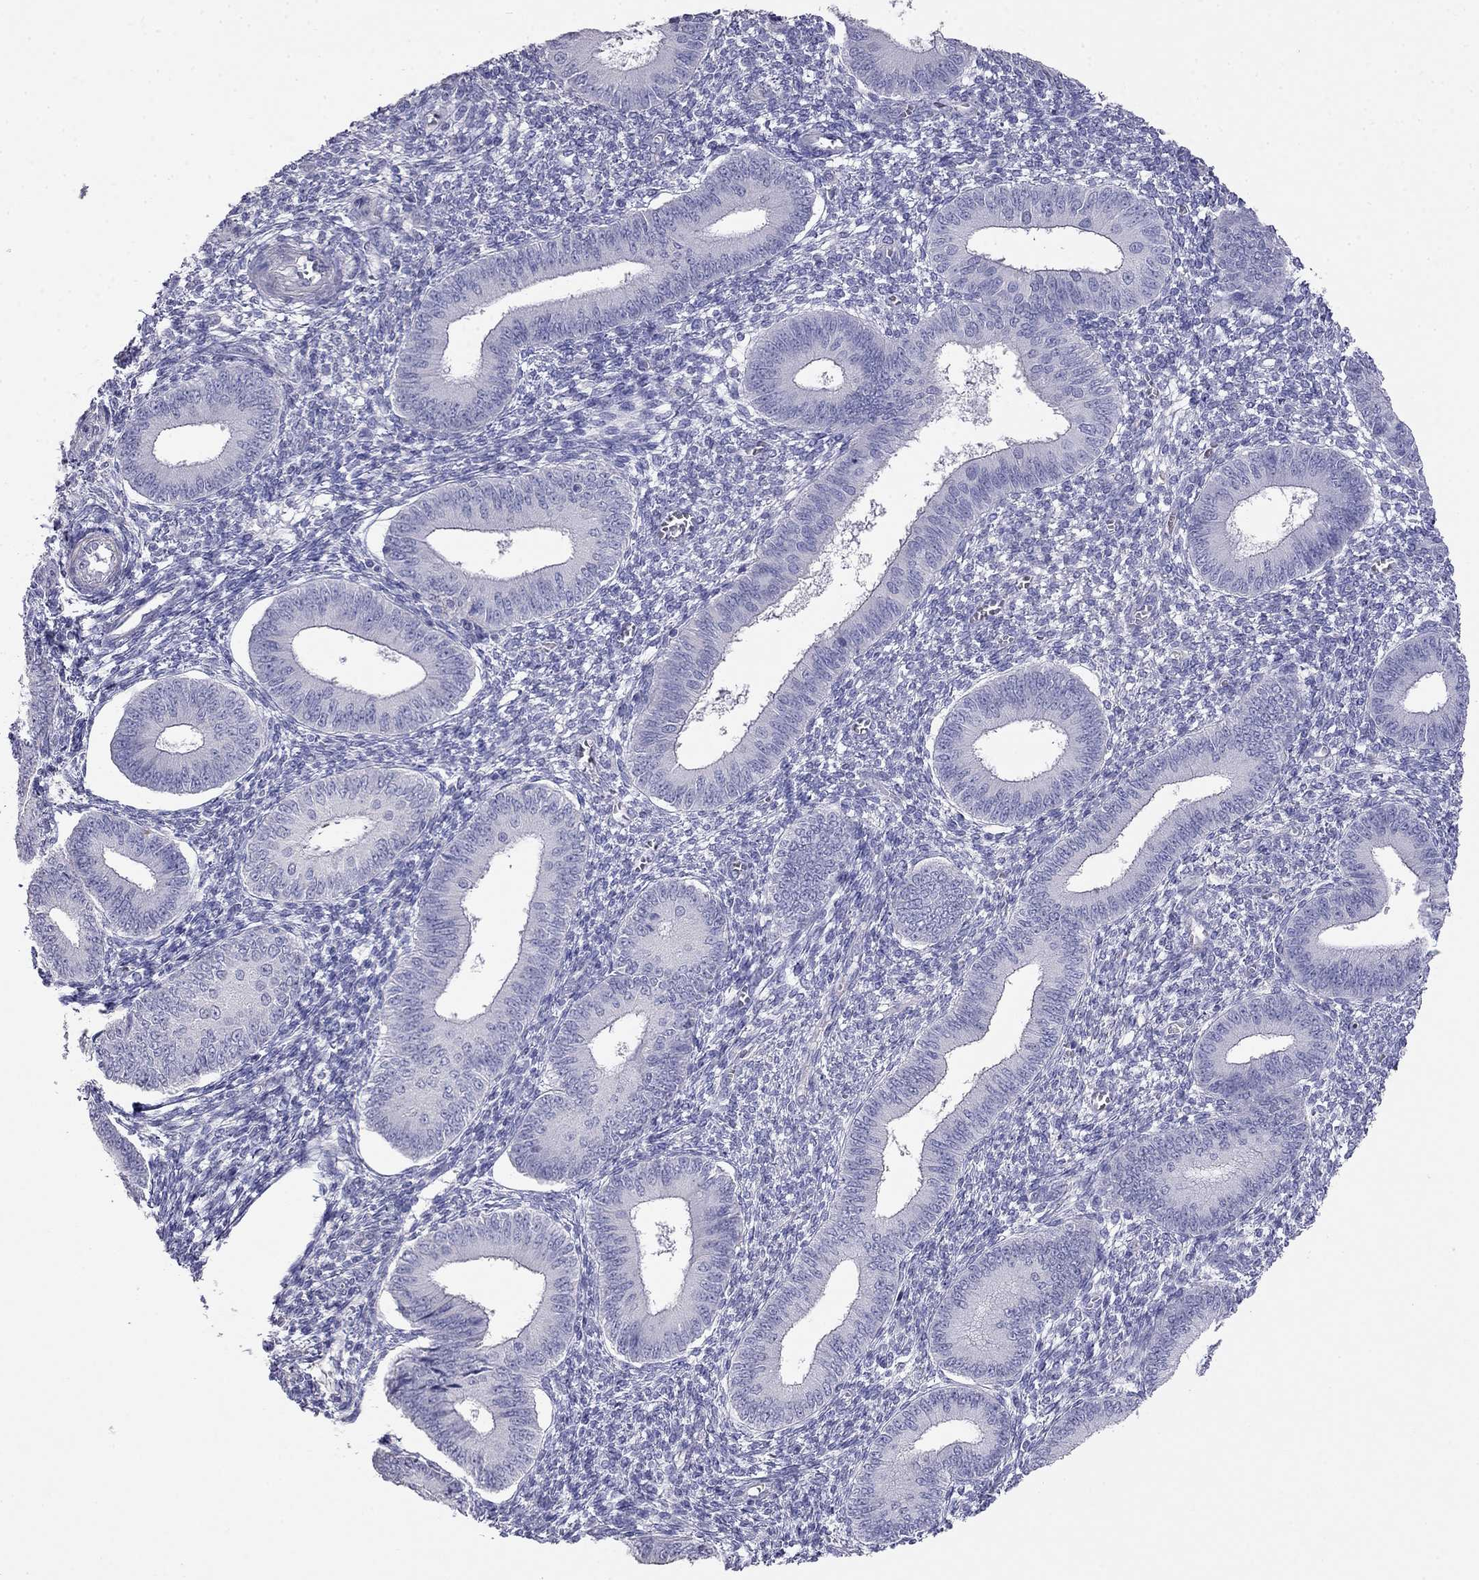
{"staining": {"intensity": "negative", "quantity": "none", "location": "none"}, "tissue": "endometrium", "cell_type": "Cells in endometrial stroma", "image_type": "normal", "snomed": [{"axis": "morphology", "description": "Normal tissue, NOS"}, {"axis": "topography", "description": "Endometrium"}], "caption": "DAB (3,3'-diaminobenzidine) immunohistochemical staining of normal endometrium reveals no significant positivity in cells in endometrial stroma. (Stains: DAB immunohistochemistry (IHC) with hematoxylin counter stain, Microscopy: brightfield microscopy at high magnification).", "gene": "LY6H", "patient": {"sex": "female", "age": 42}}